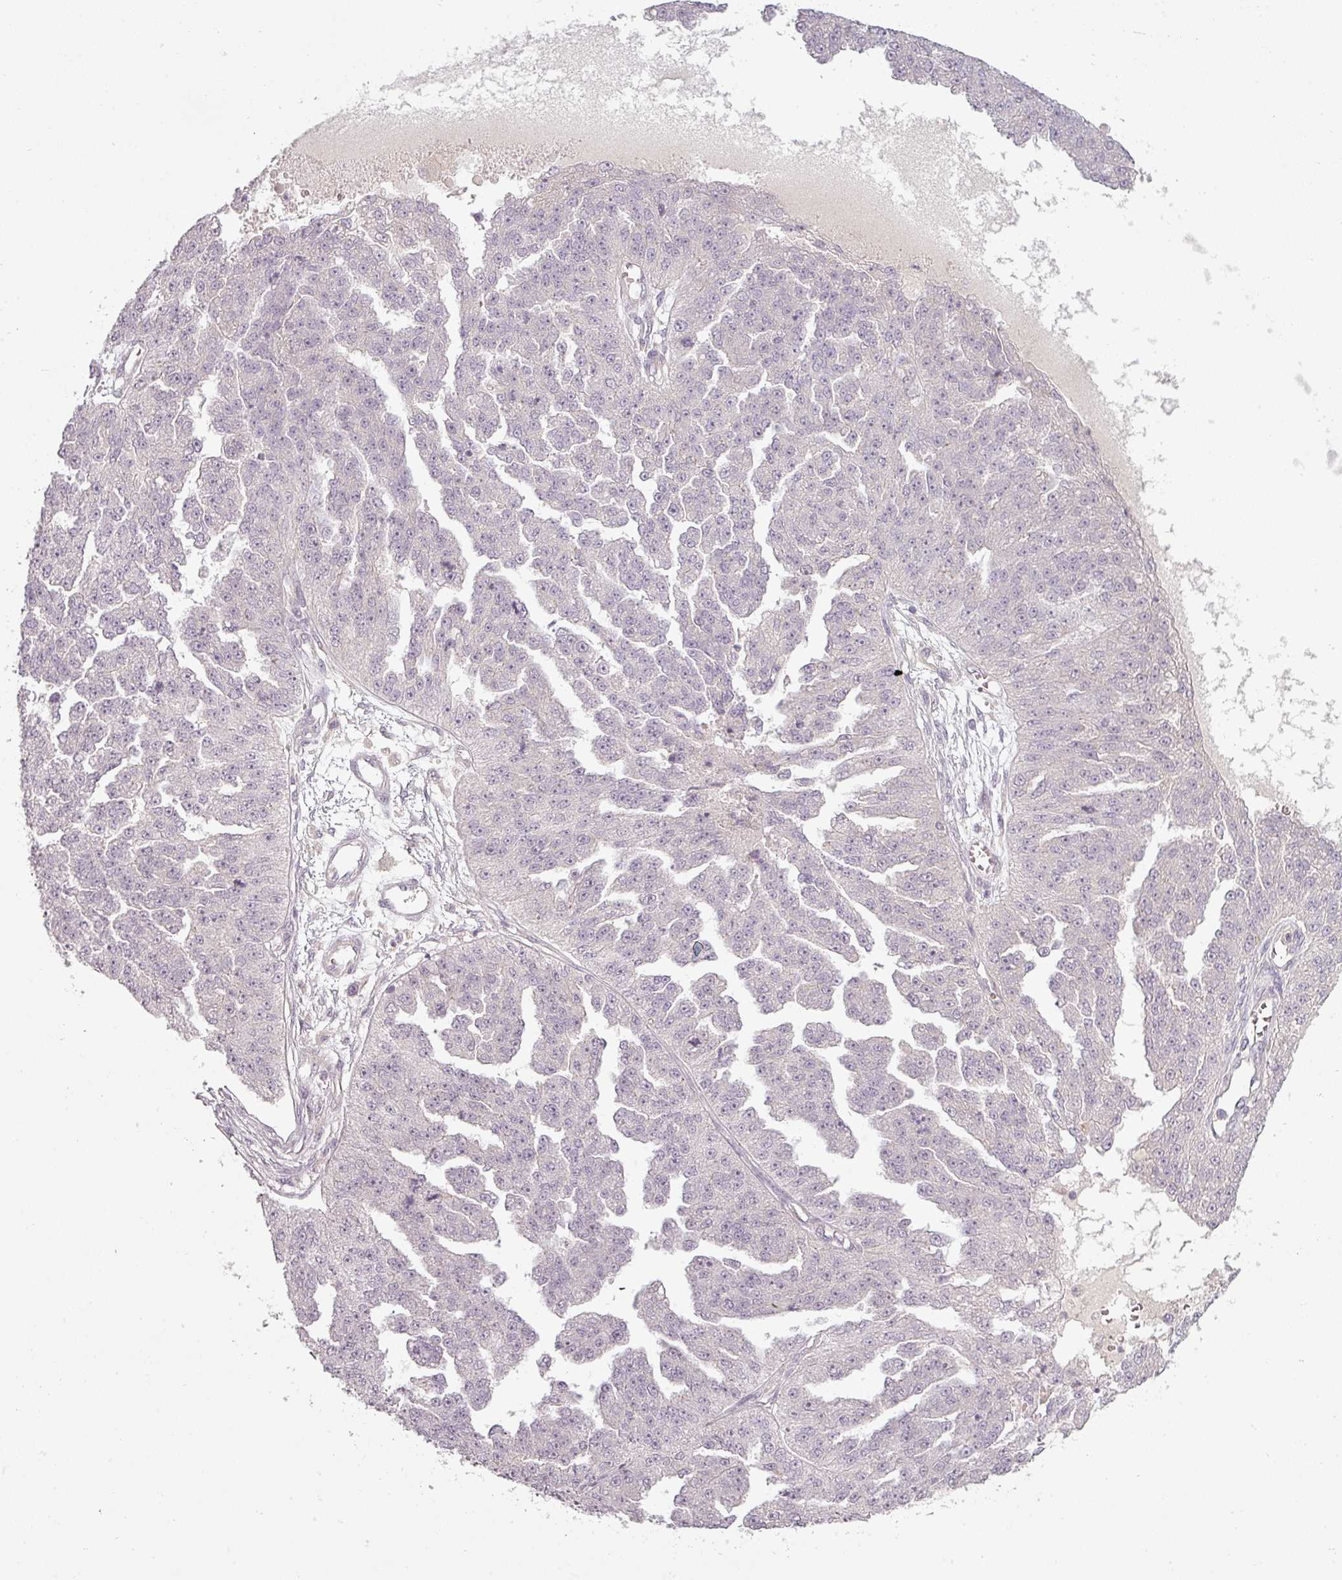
{"staining": {"intensity": "negative", "quantity": "none", "location": "none"}, "tissue": "ovarian cancer", "cell_type": "Tumor cells", "image_type": "cancer", "snomed": [{"axis": "morphology", "description": "Cystadenocarcinoma, serous, NOS"}, {"axis": "topography", "description": "Ovary"}], "caption": "The immunohistochemistry micrograph has no significant staining in tumor cells of ovarian serous cystadenocarcinoma tissue.", "gene": "SLC16A9", "patient": {"sex": "female", "age": 58}}